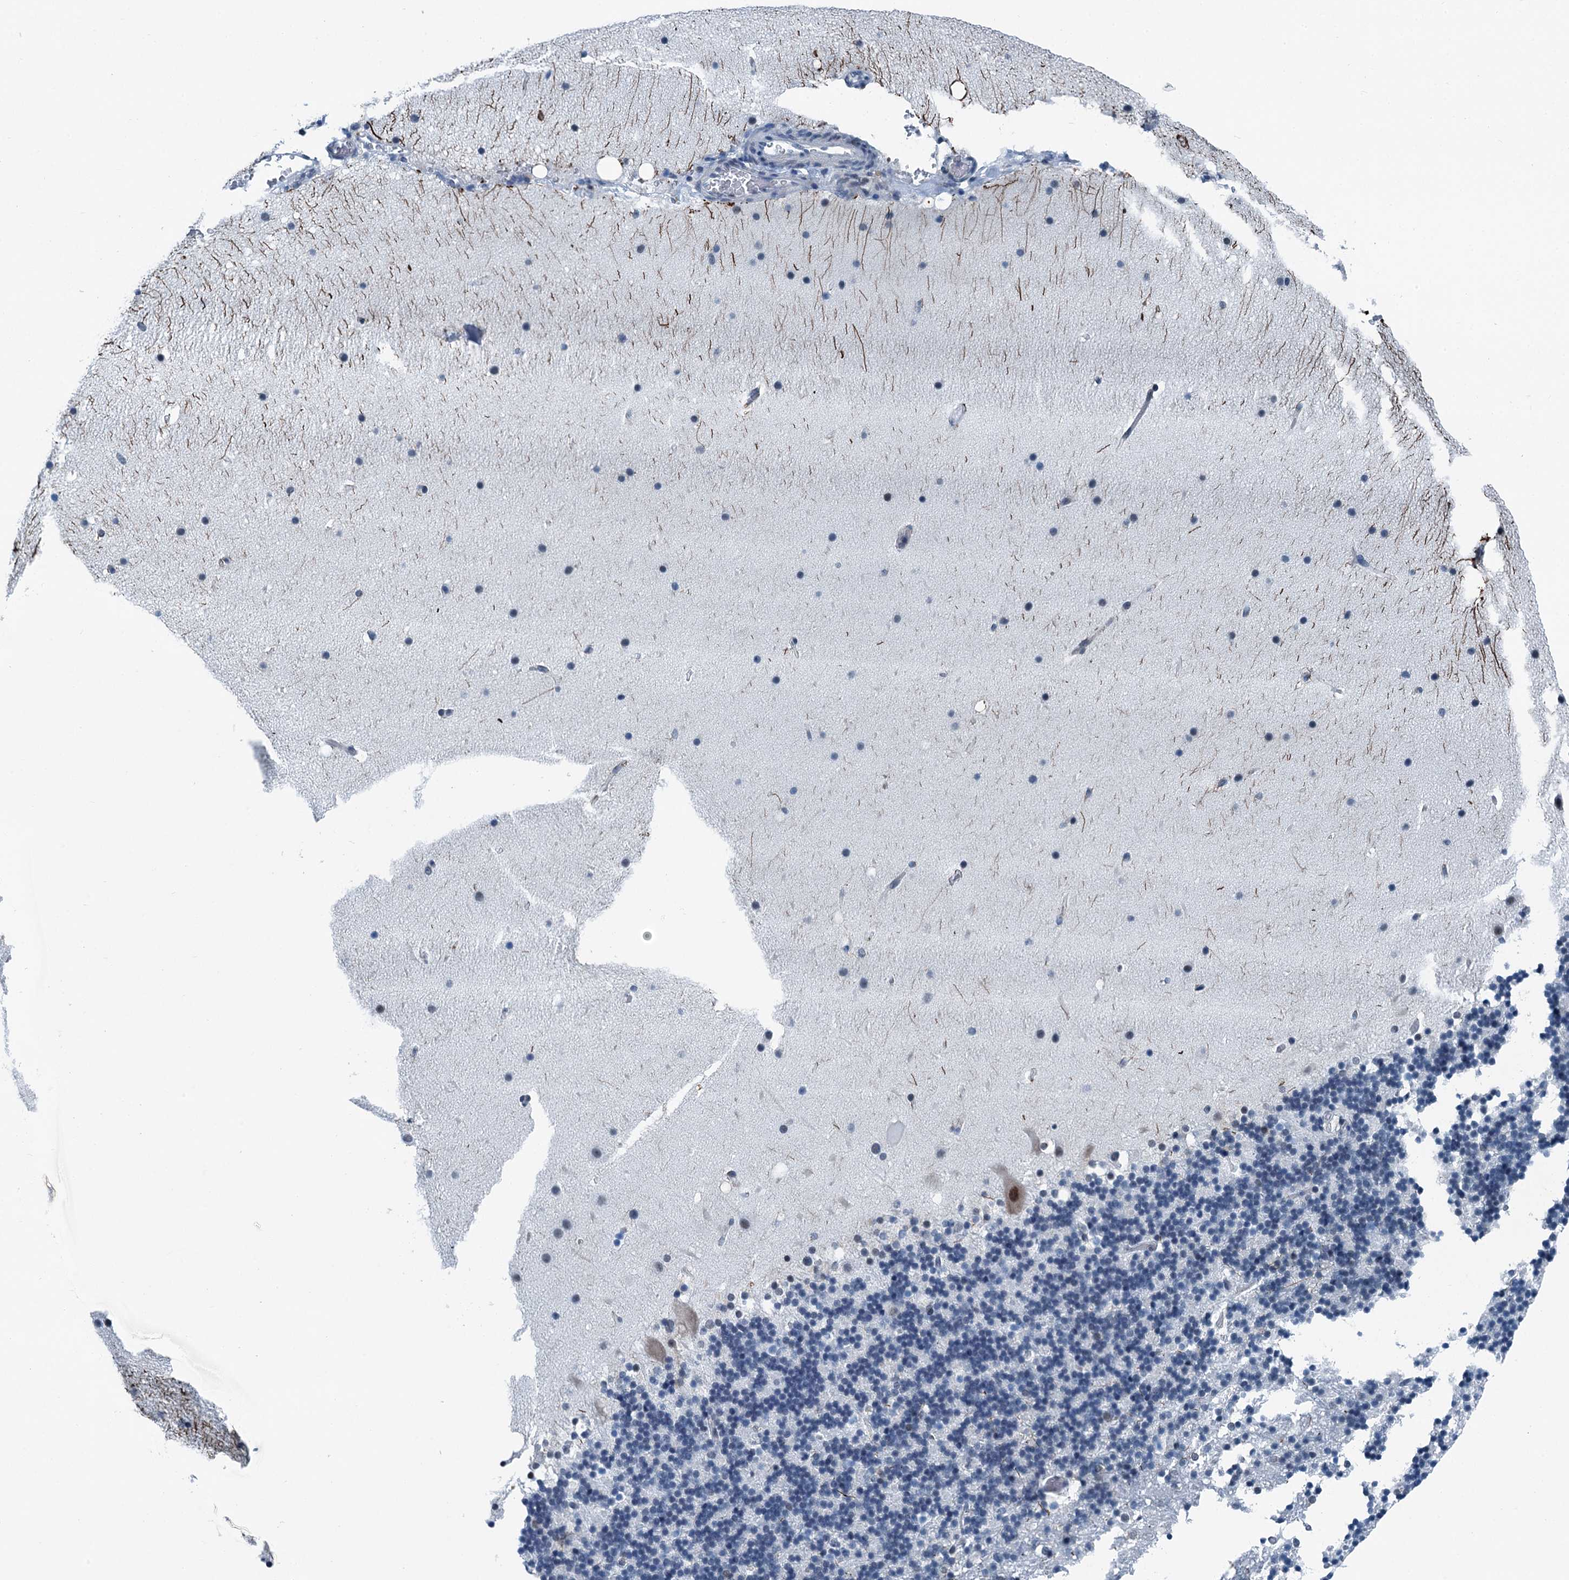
{"staining": {"intensity": "negative", "quantity": "none", "location": "none"}, "tissue": "cerebellum", "cell_type": "Cells in granular layer", "image_type": "normal", "snomed": [{"axis": "morphology", "description": "Normal tissue, NOS"}, {"axis": "topography", "description": "Cerebellum"}], "caption": "There is no significant expression in cells in granular layer of cerebellum. Brightfield microscopy of immunohistochemistry stained with DAB (3,3'-diaminobenzidine) (brown) and hematoxylin (blue), captured at high magnification.", "gene": "TRPT1", "patient": {"sex": "male", "age": 57}}